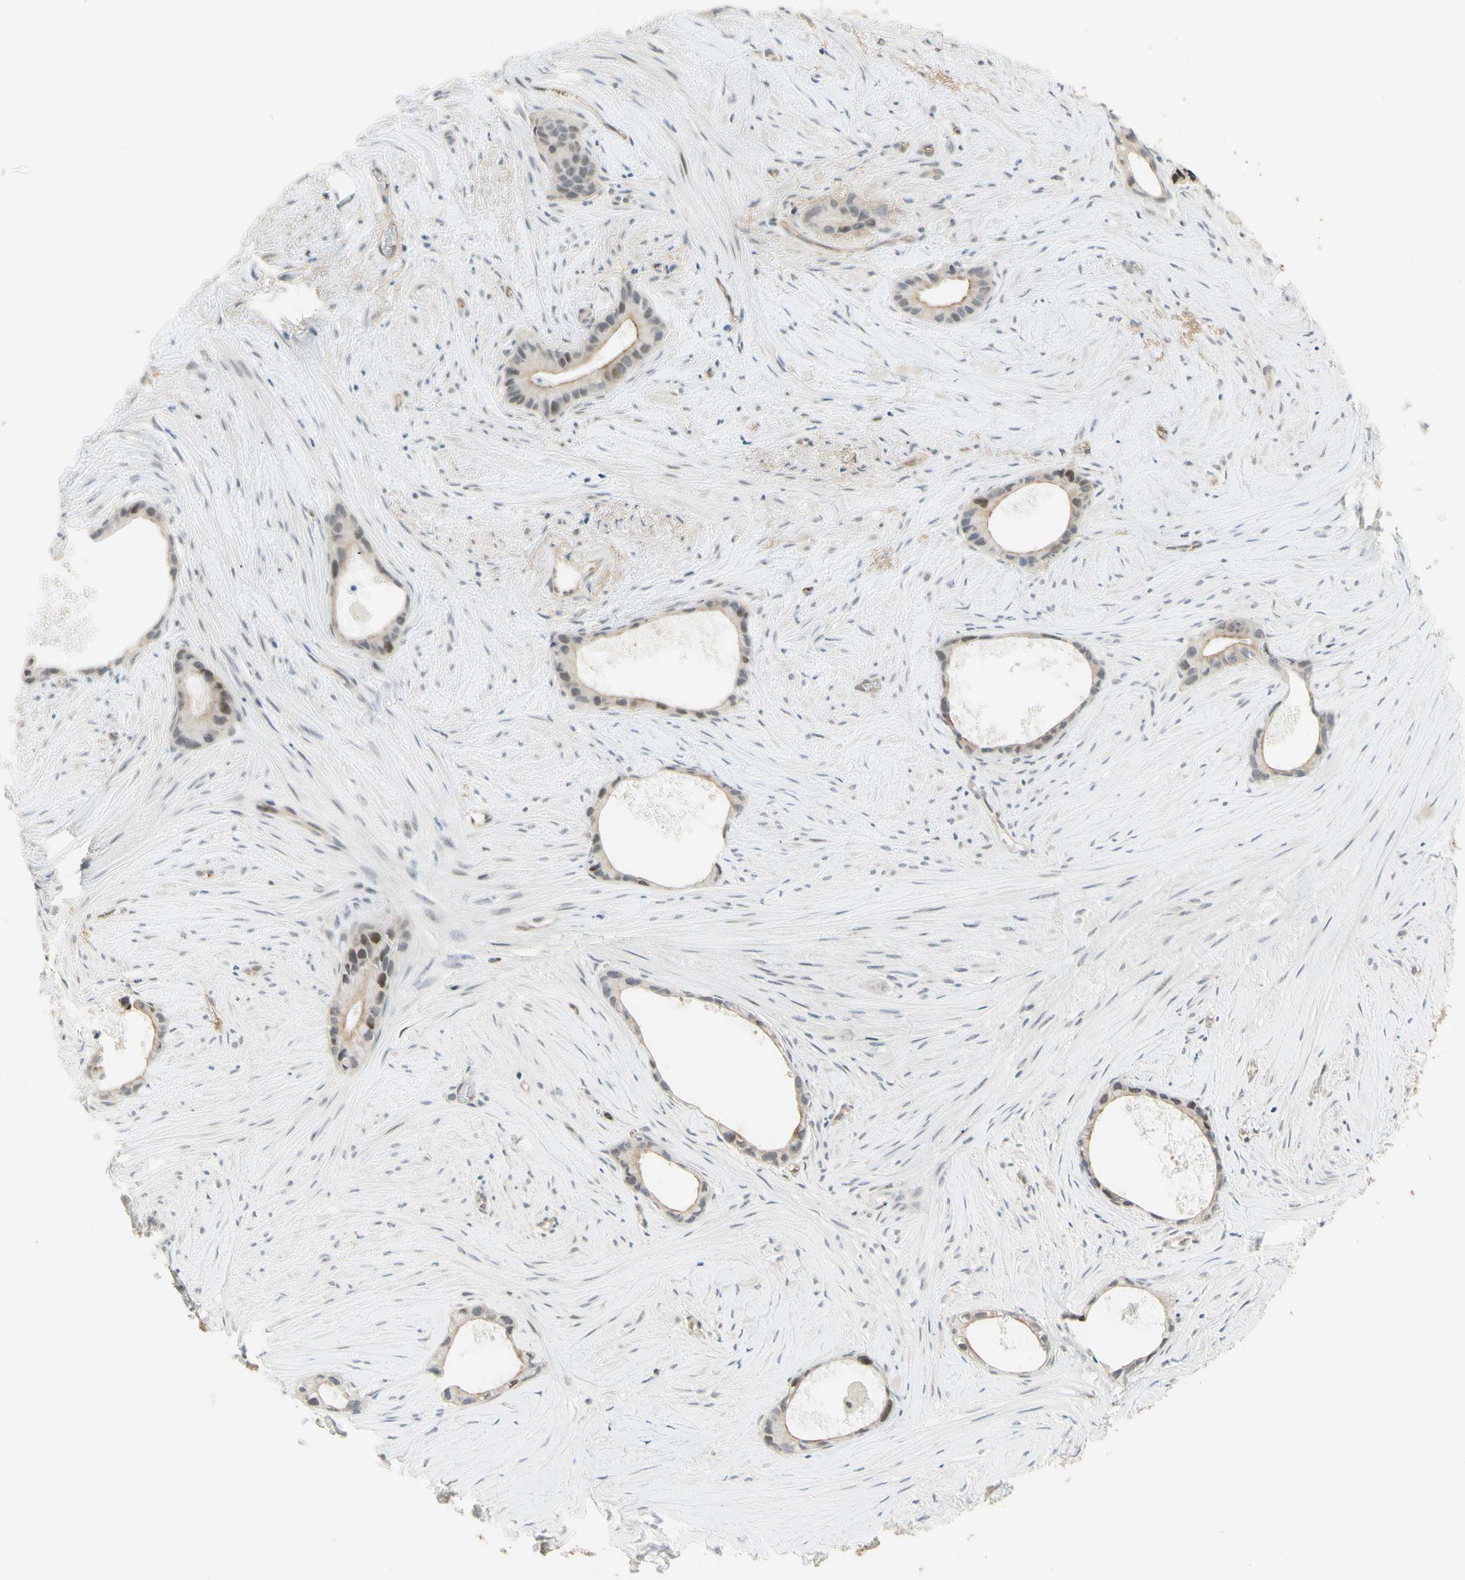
{"staining": {"intensity": "weak", "quantity": ">75%", "location": "cytoplasmic/membranous"}, "tissue": "liver cancer", "cell_type": "Tumor cells", "image_type": "cancer", "snomed": [{"axis": "morphology", "description": "Cholangiocarcinoma"}, {"axis": "topography", "description": "Liver"}], "caption": "High-power microscopy captured an immunohistochemistry image of liver cancer, revealing weak cytoplasmic/membranous staining in approximately >75% of tumor cells.", "gene": "ANGPT2", "patient": {"sex": "female", "age": 55}}